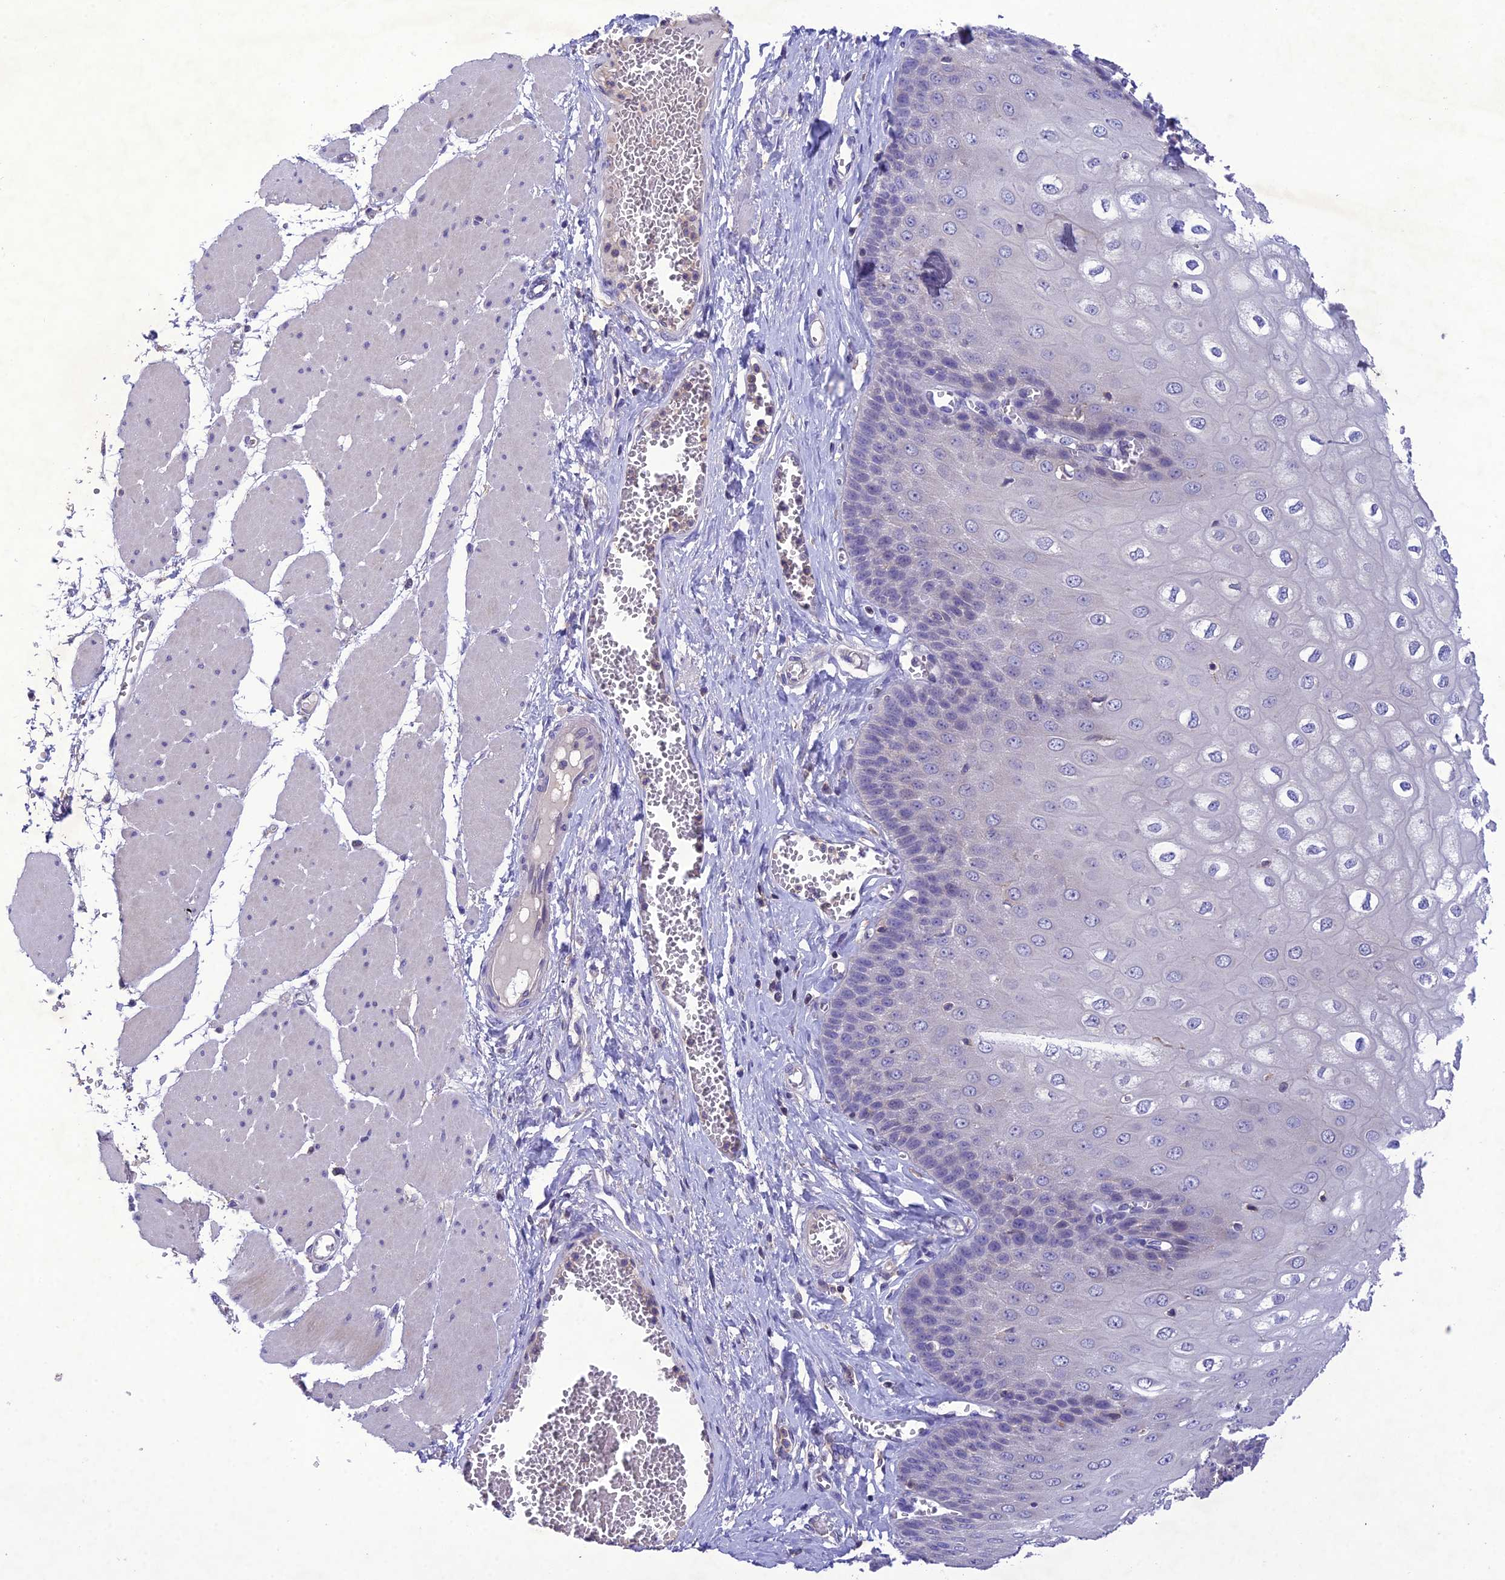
{"staining": {"intensity": "negative", "quantity": "none", "location": "none"}, "tissue": "esophagus", "cell_type": "Squamous epithelial cells", "image_type": "normal", "snomed": [{"axis": "morphology", "description": "Normal tissue, NOS"}, {"axis": "topography", "description": "Esophagus"}], "caption": "Micrograph shows no significant protein staining in squamous epithelial cells of normal esophagus.", "gene": "SNX24", "patient": {"sex": "male", "age": 60}}